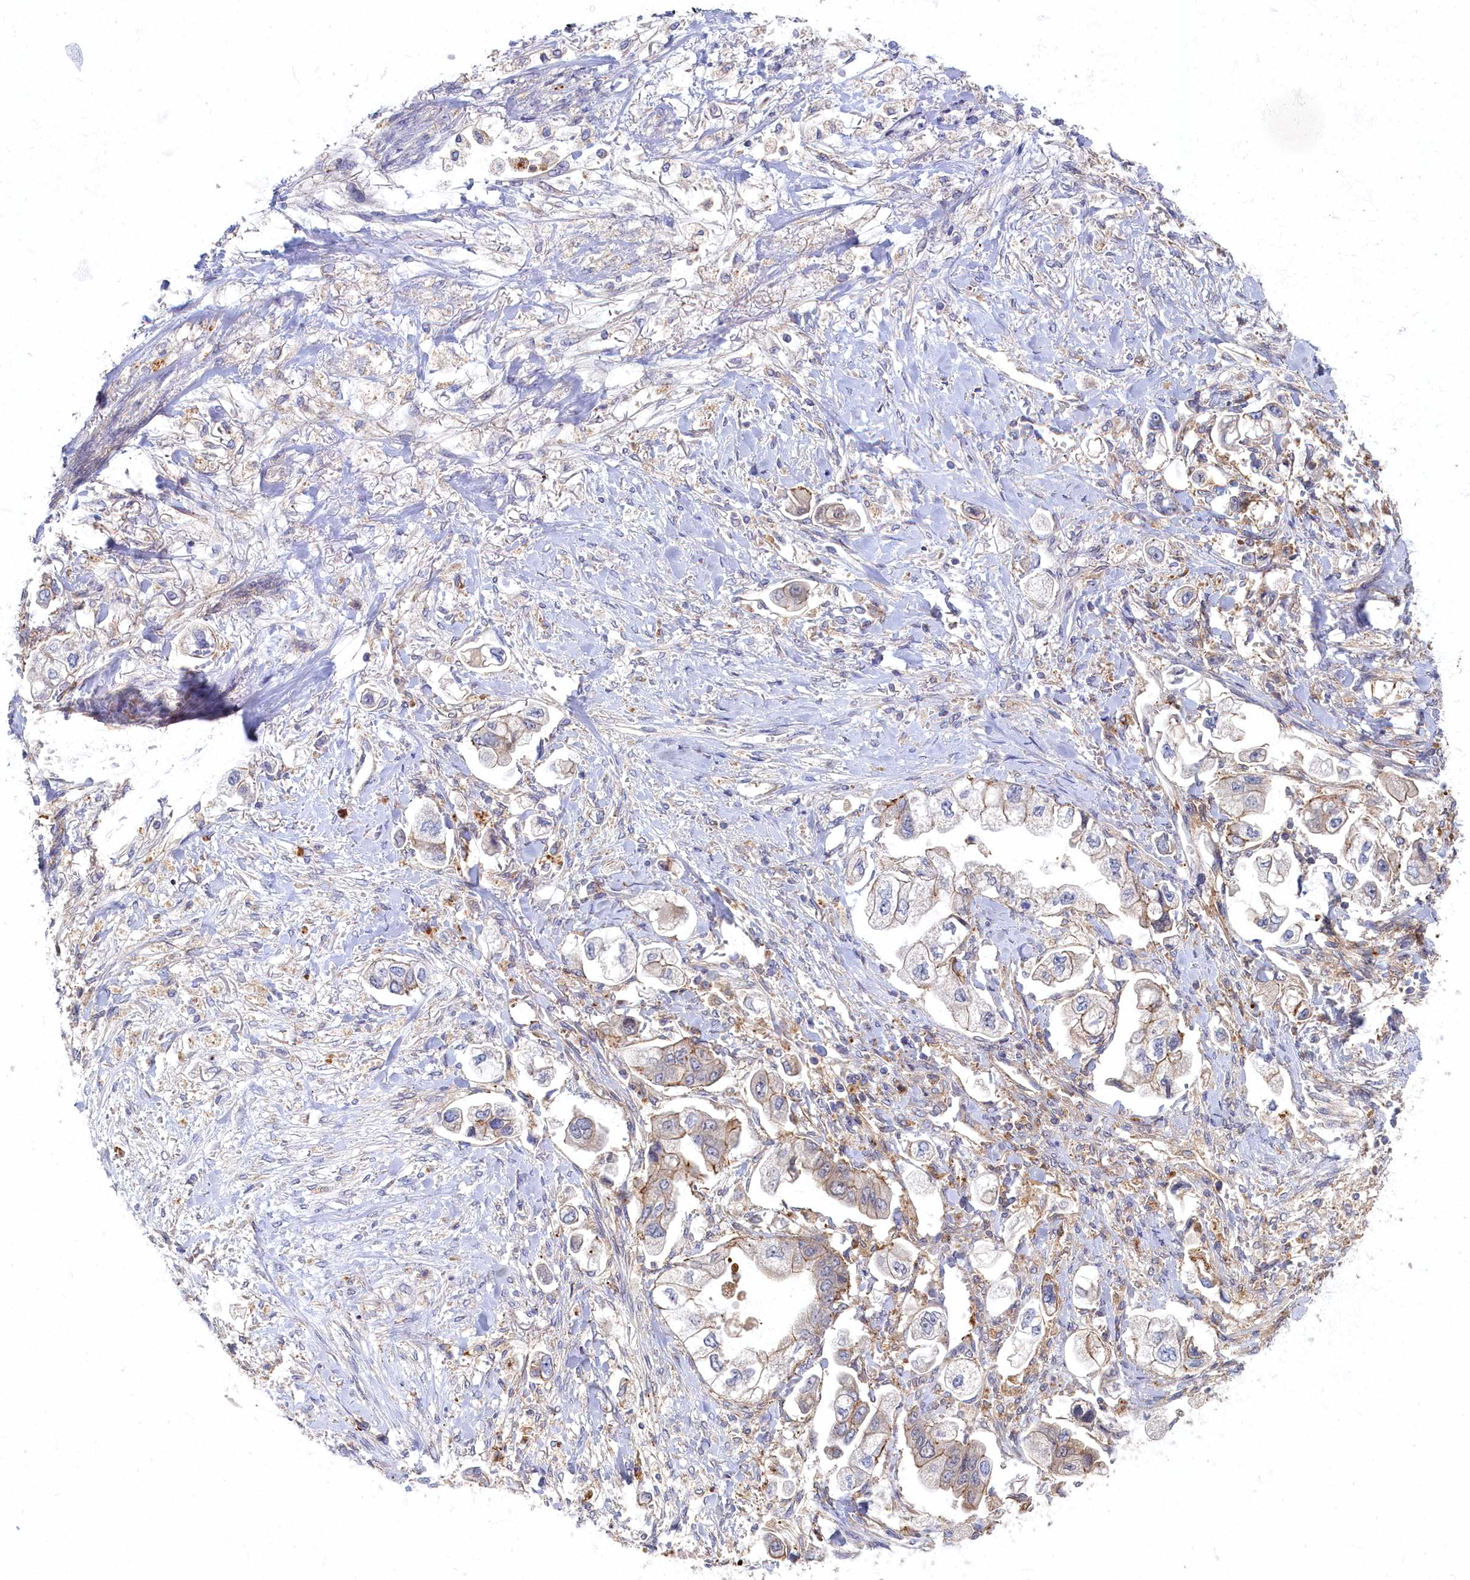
{"staining": {"intensity": "weak", "quantity": "<25%", "location": "cytoplasmic/membranous"}, "tissue": "stomach cancer", "cell_type": "Tumor cells", "image_type": "cancer", "snomed": [{"axis": "morphology", "description": "Adenocarcinoma, NOS"}, {"axis": "topography", "description": "Stomach"}], "caption": "There is no significant expression in tumor cells of adenocarcinoma (stomach).", "gene": "PSMG2", "patient": {"sex": "male", "age": 62}}